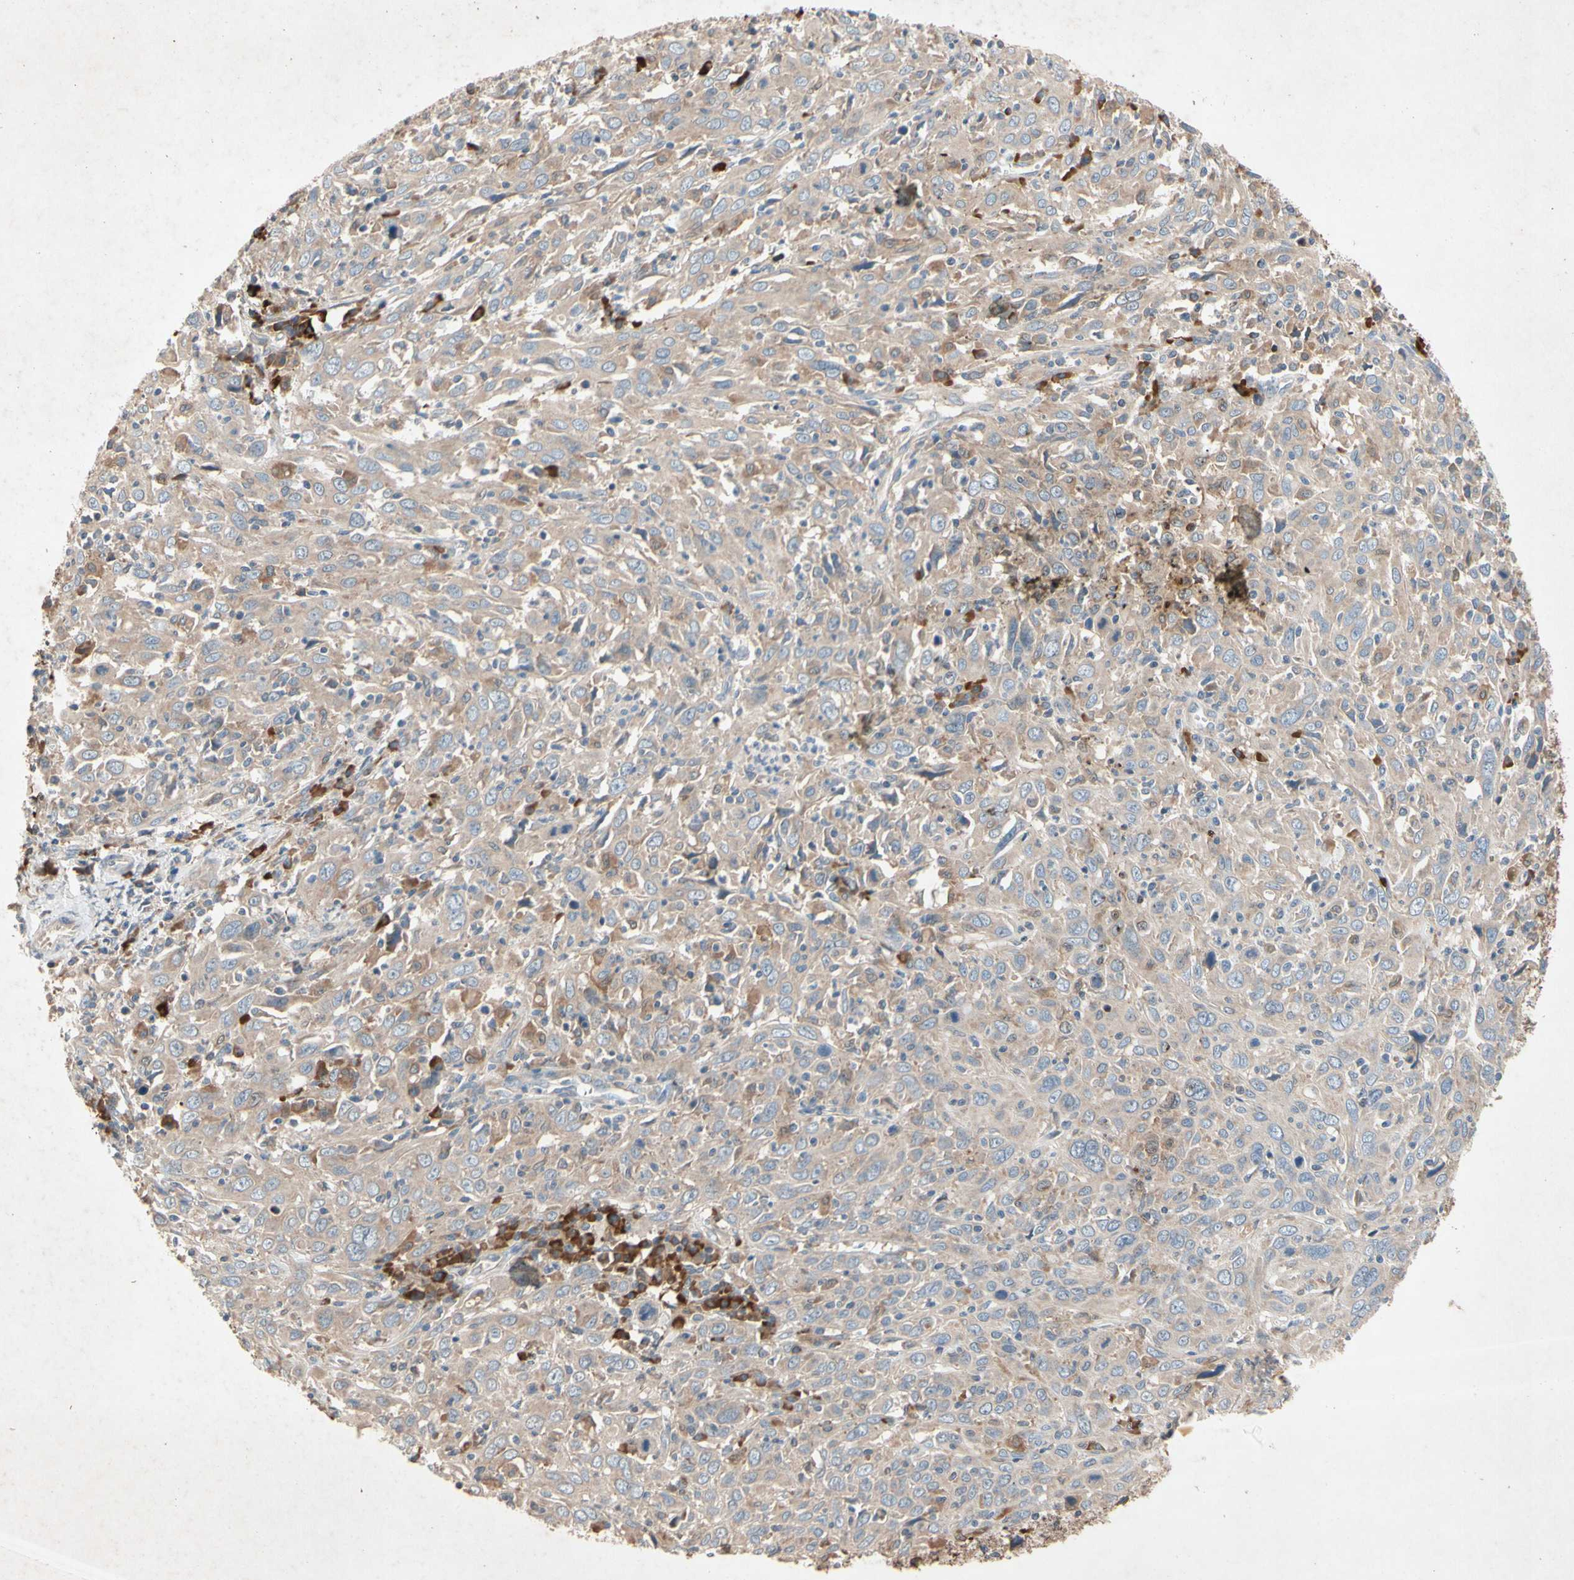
{"staining": {"intensity": "weak", "quantity": ">75%", "location": "cytoplasmic/membranous"}, "tissue": "cervical cancer", "cell_type": "Tumor cells", "image_type": "cancer", "snomed": [{"axis": "morphology", "description": "Squamous cell carcinoma, NOS"}, {"axis": "topography", "description": "Cervix"}], "caption": "This is a histology image of IHC staining of cervical cancer, which shows weak positivity in the cytoplasmic/membranous of tumor cells.", "gene": "PRDX4", "patient": {"sex": "female", "age": 46}}